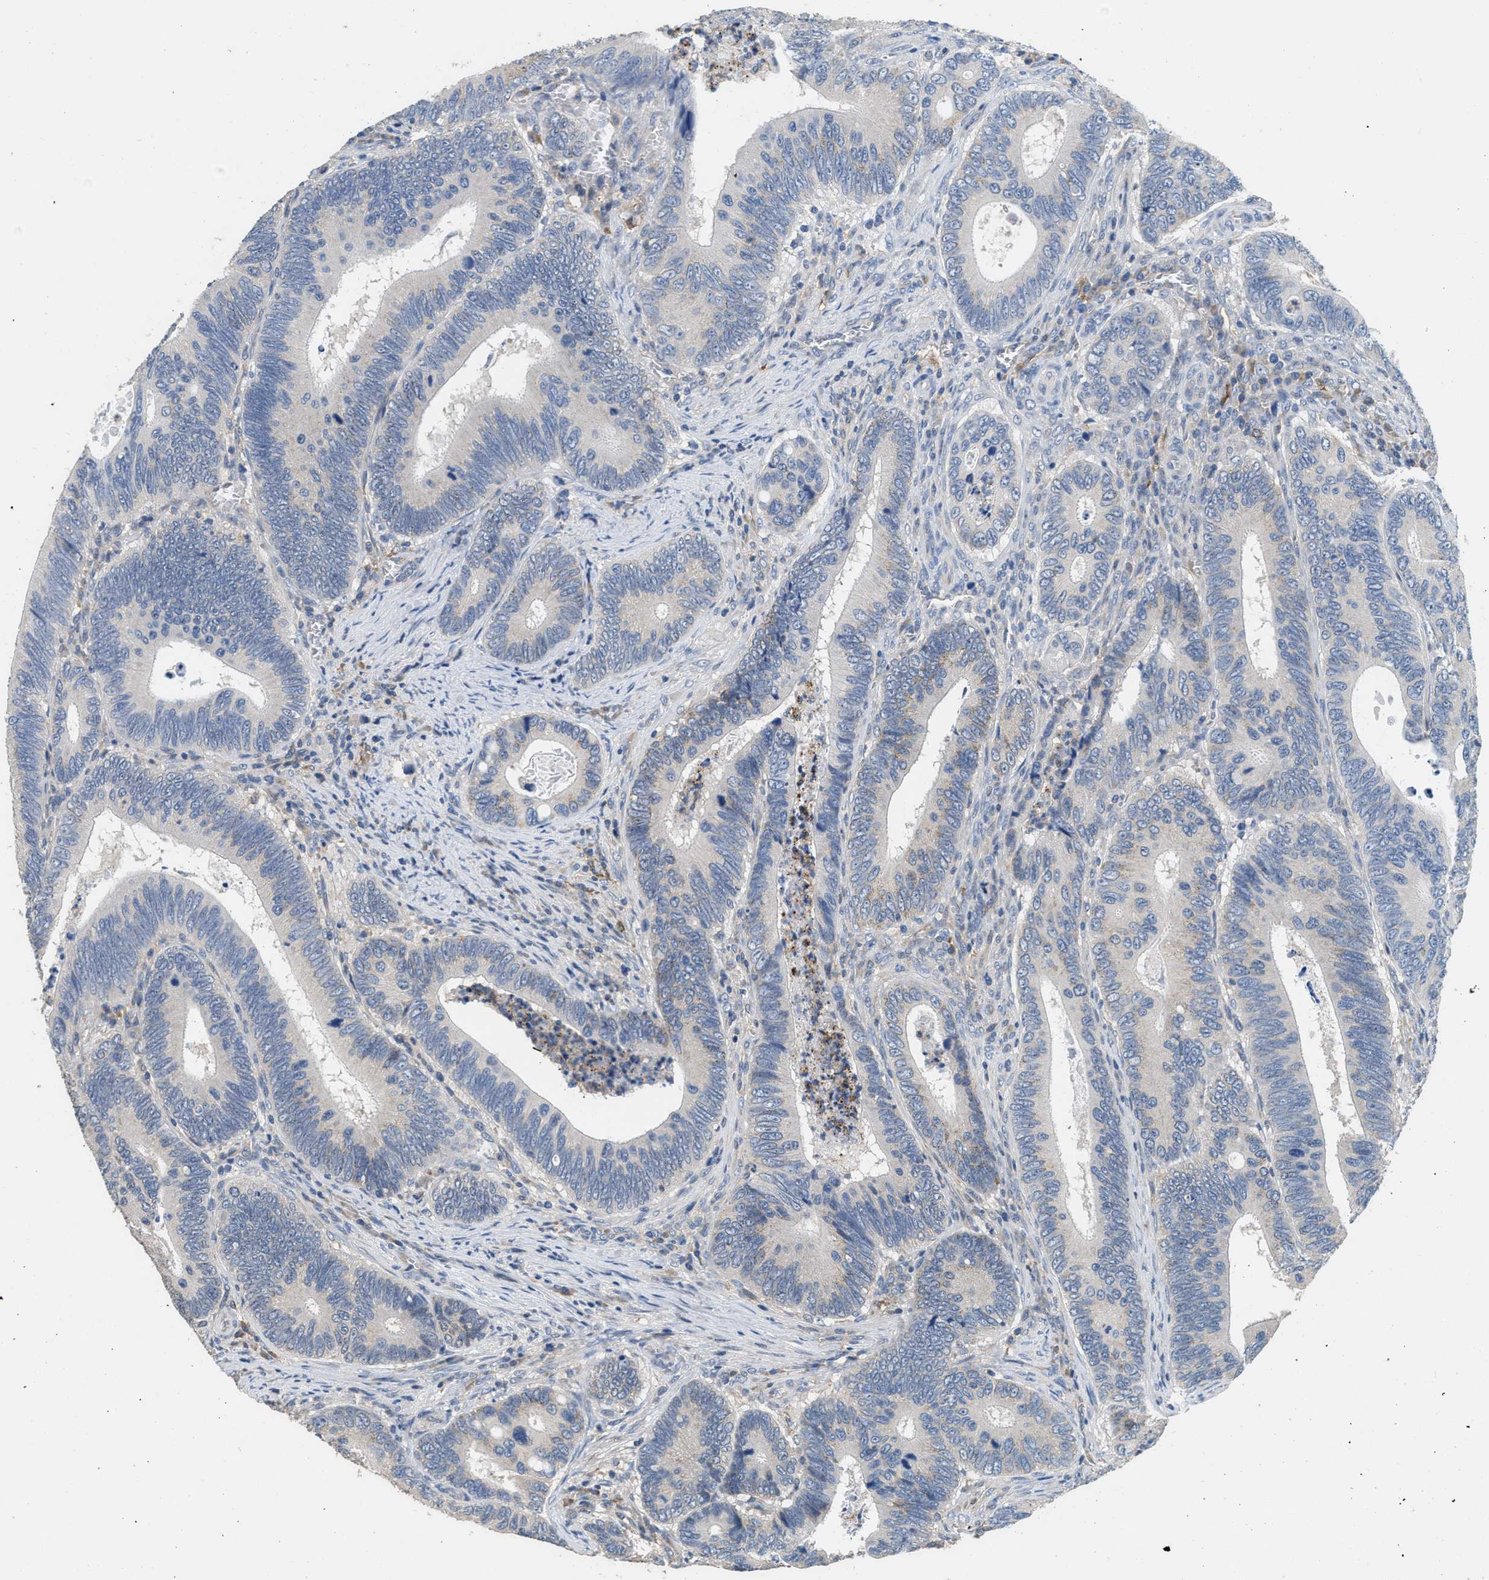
{"staining": {"intensity": "negative", "quantity": "none", "location": "none"}, "tissue": "colorectal cancer", "cell_type": "Tumor cells", "image_type": "cancer", "snomed": [{"axis": "morphology", "description": "Inflammation, NOS"}, {"axis": "morphology", "description": "Adenocarcinoma, NOS"}, {"axis": "topography", "description": "Colon"}], "caption": "High power microscopy histopathology image of an immunohistochemistry (IHC) micrograph of colorectal cancer (adenocarcinoma), revealing no significant expression in tumor cells.", "gene": "DGKE", "patient": {"sex": "male", "age": 72}}